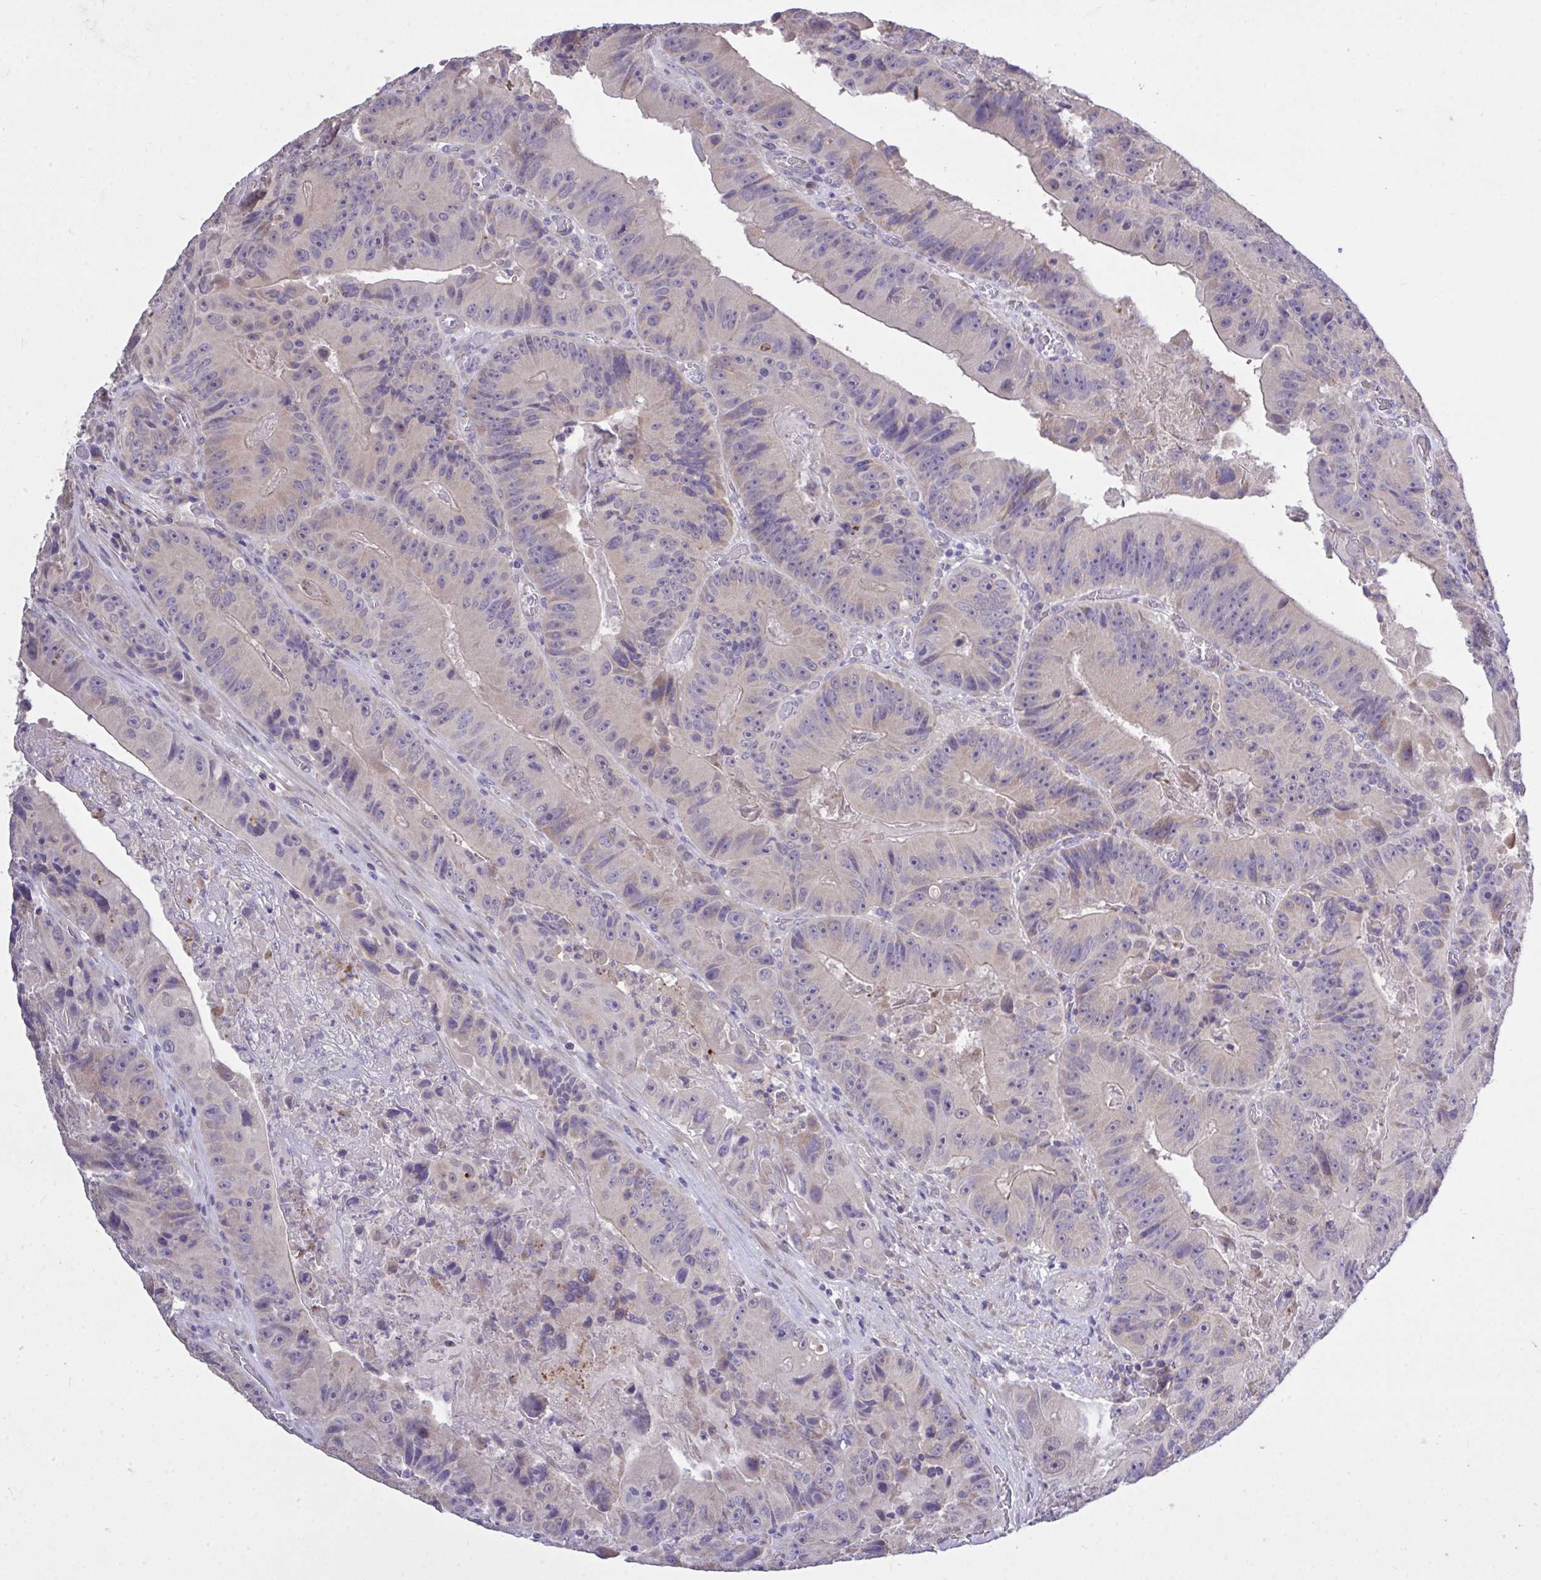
{"staining": {"intensity": "weak", "quantity": "<25%", "location": "cytoplasmic/membranous"}, "tissue": "colorectal cancer", "cell_type": "Tumor cells", "image_type": "cancer", "snomed": [{"axis": "morphology", "description": "Adenocarcinoma, NOS"}, {"axis": "topography", "description": "Colon"}], "caption": "The immunohistochemistry (IHC) histopathology image has no significant staining in tumor cells of colorectal cancer (adenocarcinoma) tissue. (DAB immunohistochemistry (IHC) visualized using brightfield microscopy, high magnification).", "gene": "MPC2", "patient": {"sex": "female", "age": 86}}